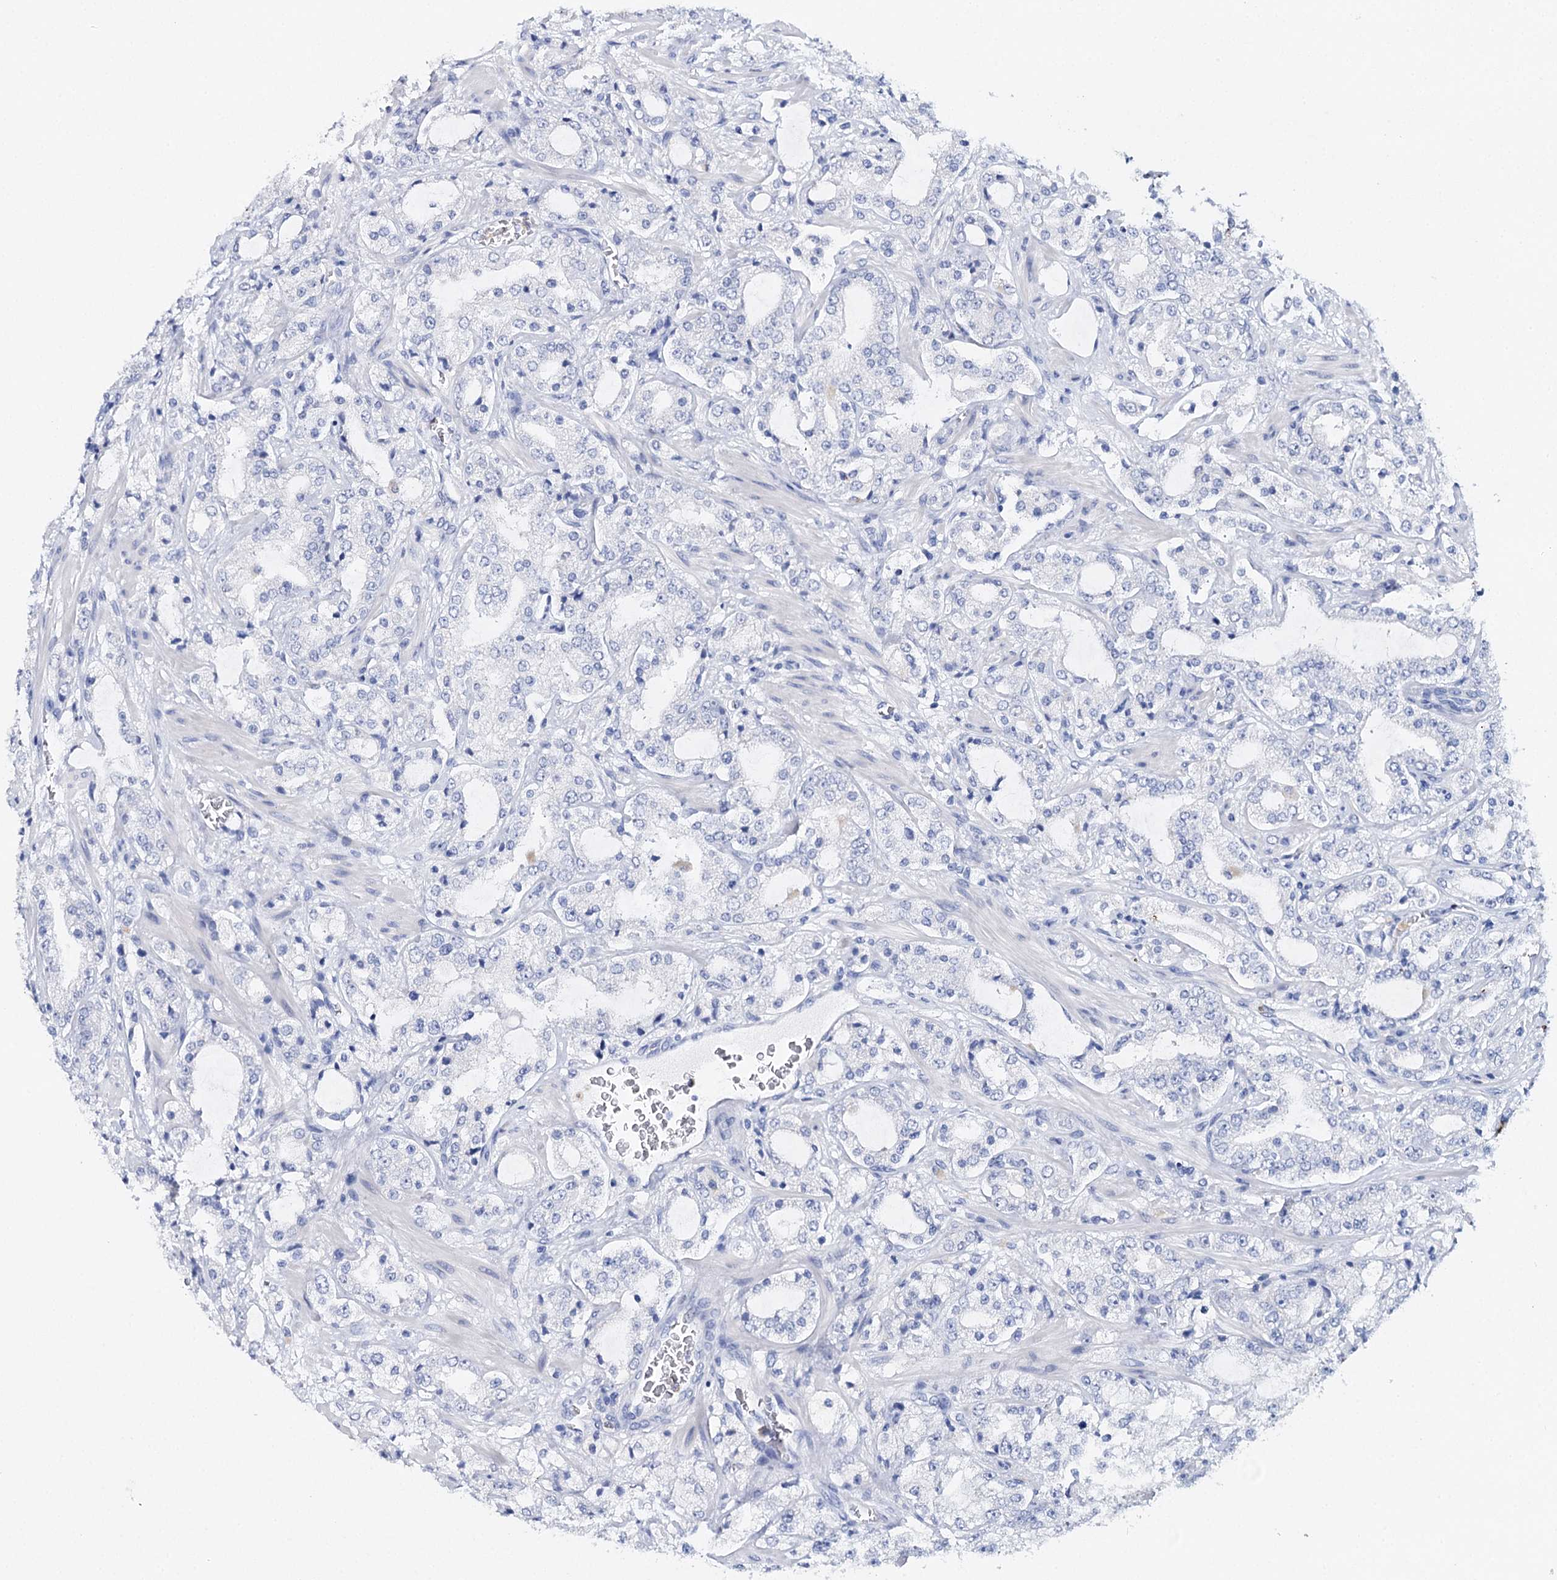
{"staining": {"intensity": "negative", "quantity": "none", "location": "none"}, "tissue": "prostate cancer", "cell_type": "Tumor cells", "image_type": "cancer", "snomed": [{"axis": "morphology", "description": "Adenocarcinoma, High grade"}, {"axis": "topography", "description": "Prostate"}], "caption": "IHC micrograph of human adenocarcinoma (high-grade) (prostate) stained for a protein (brown), which displays no expression in tumor cells.", "gene": "CEACAM8", "patient": {"sex": "male", "age": 64}}